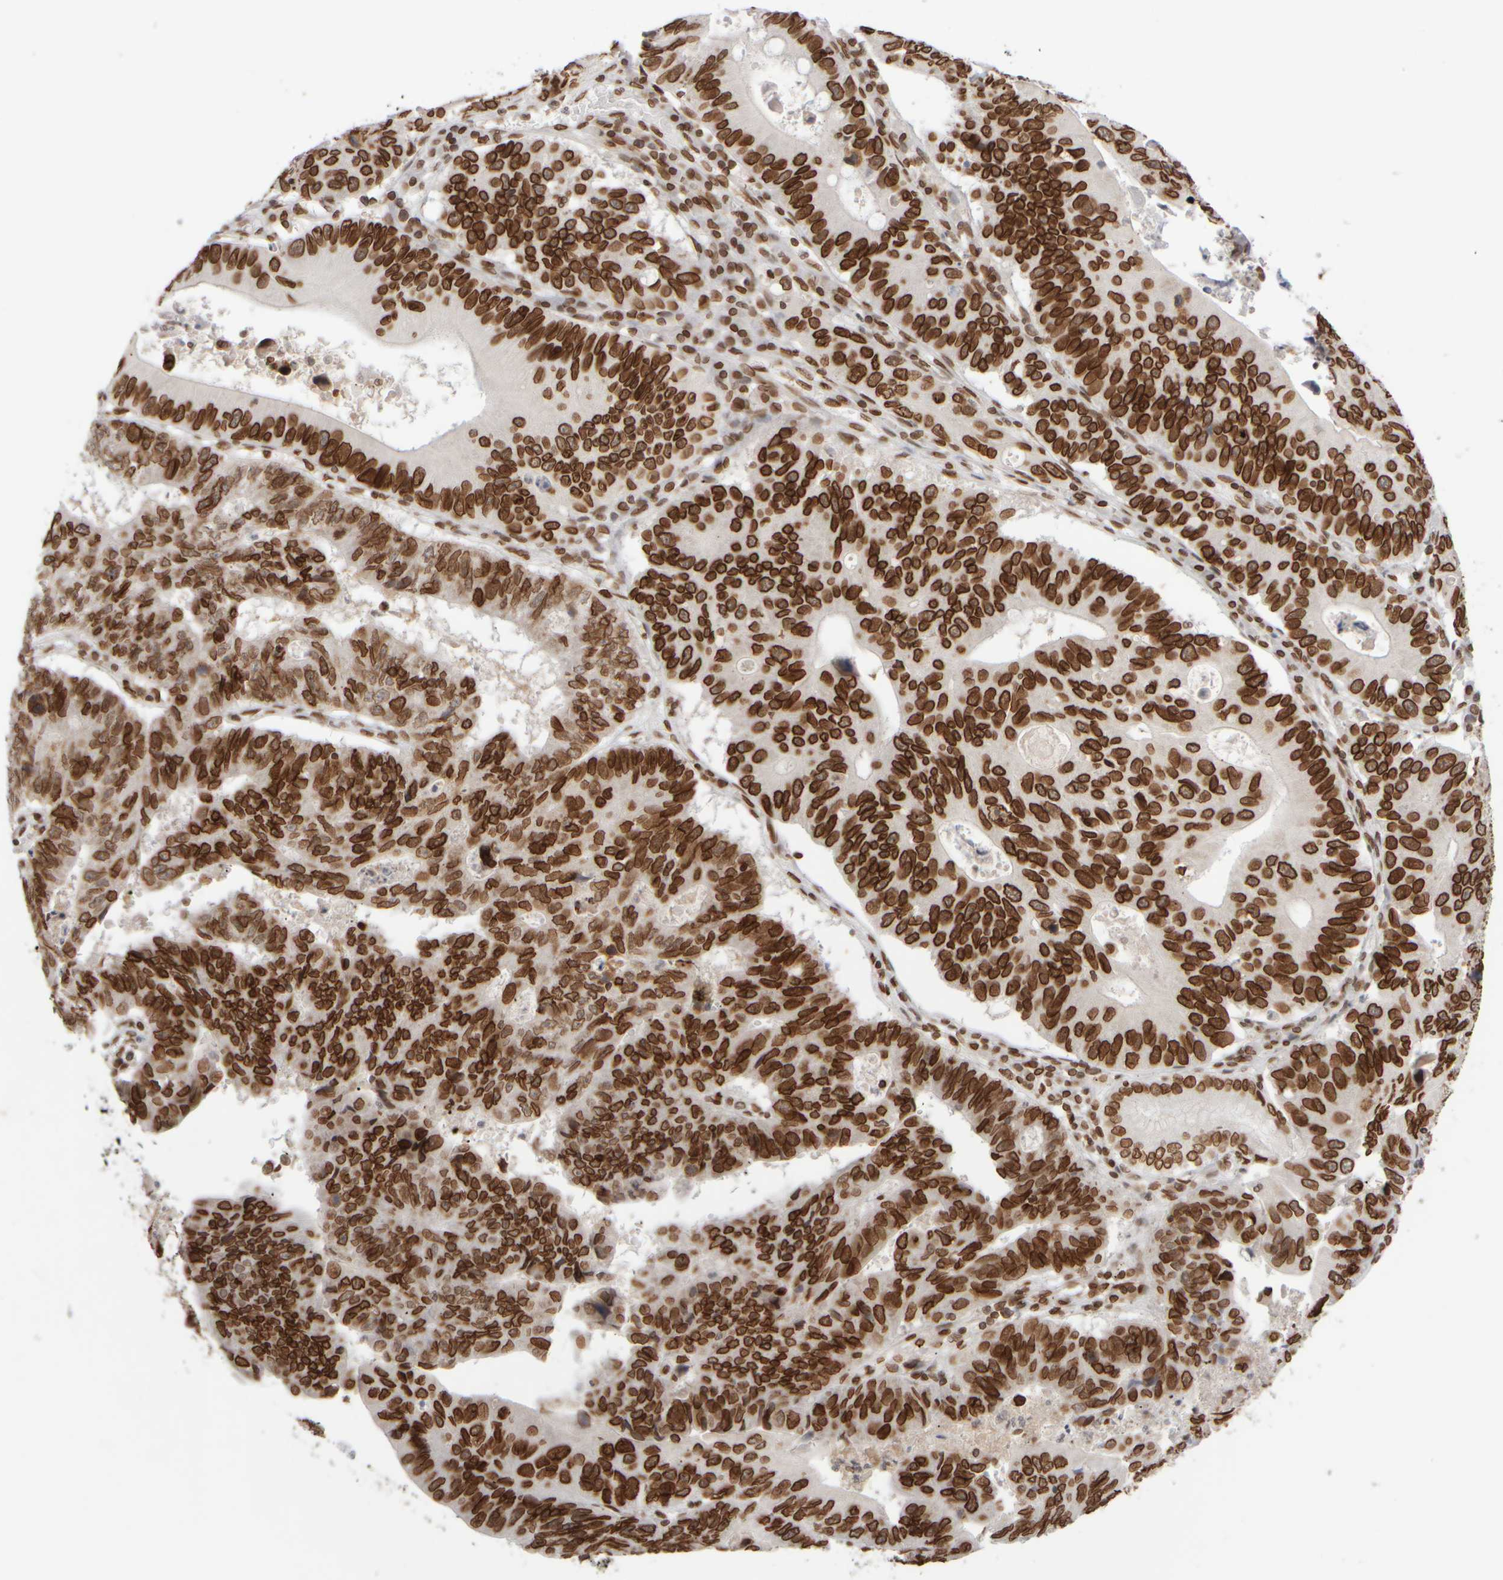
{"staining": {"intensity": "strong", "quantity": ">75%", "location": "cytoplasmic/membranous,nuclear"}, "tissue": "stomach cancer", "cell_type": "Tumor cells", "image_type": "cancer", "snomed": [{"axis": "morphology", "description": "Adenocarcinoma, NOS"}, {"axis": "topography", "description": "Stomach"}], "caption": "DAB (3,3'-diaminobenzidine) immunohistochemical staining of stomach cancer (adenocarcinoma) exhibits strong cytoplasmic/membranous and nuclear protein staining in about >75% of tumor cells.", "gene": "ZC3HC1", "patient": {"sex": "male", "age": 59}}